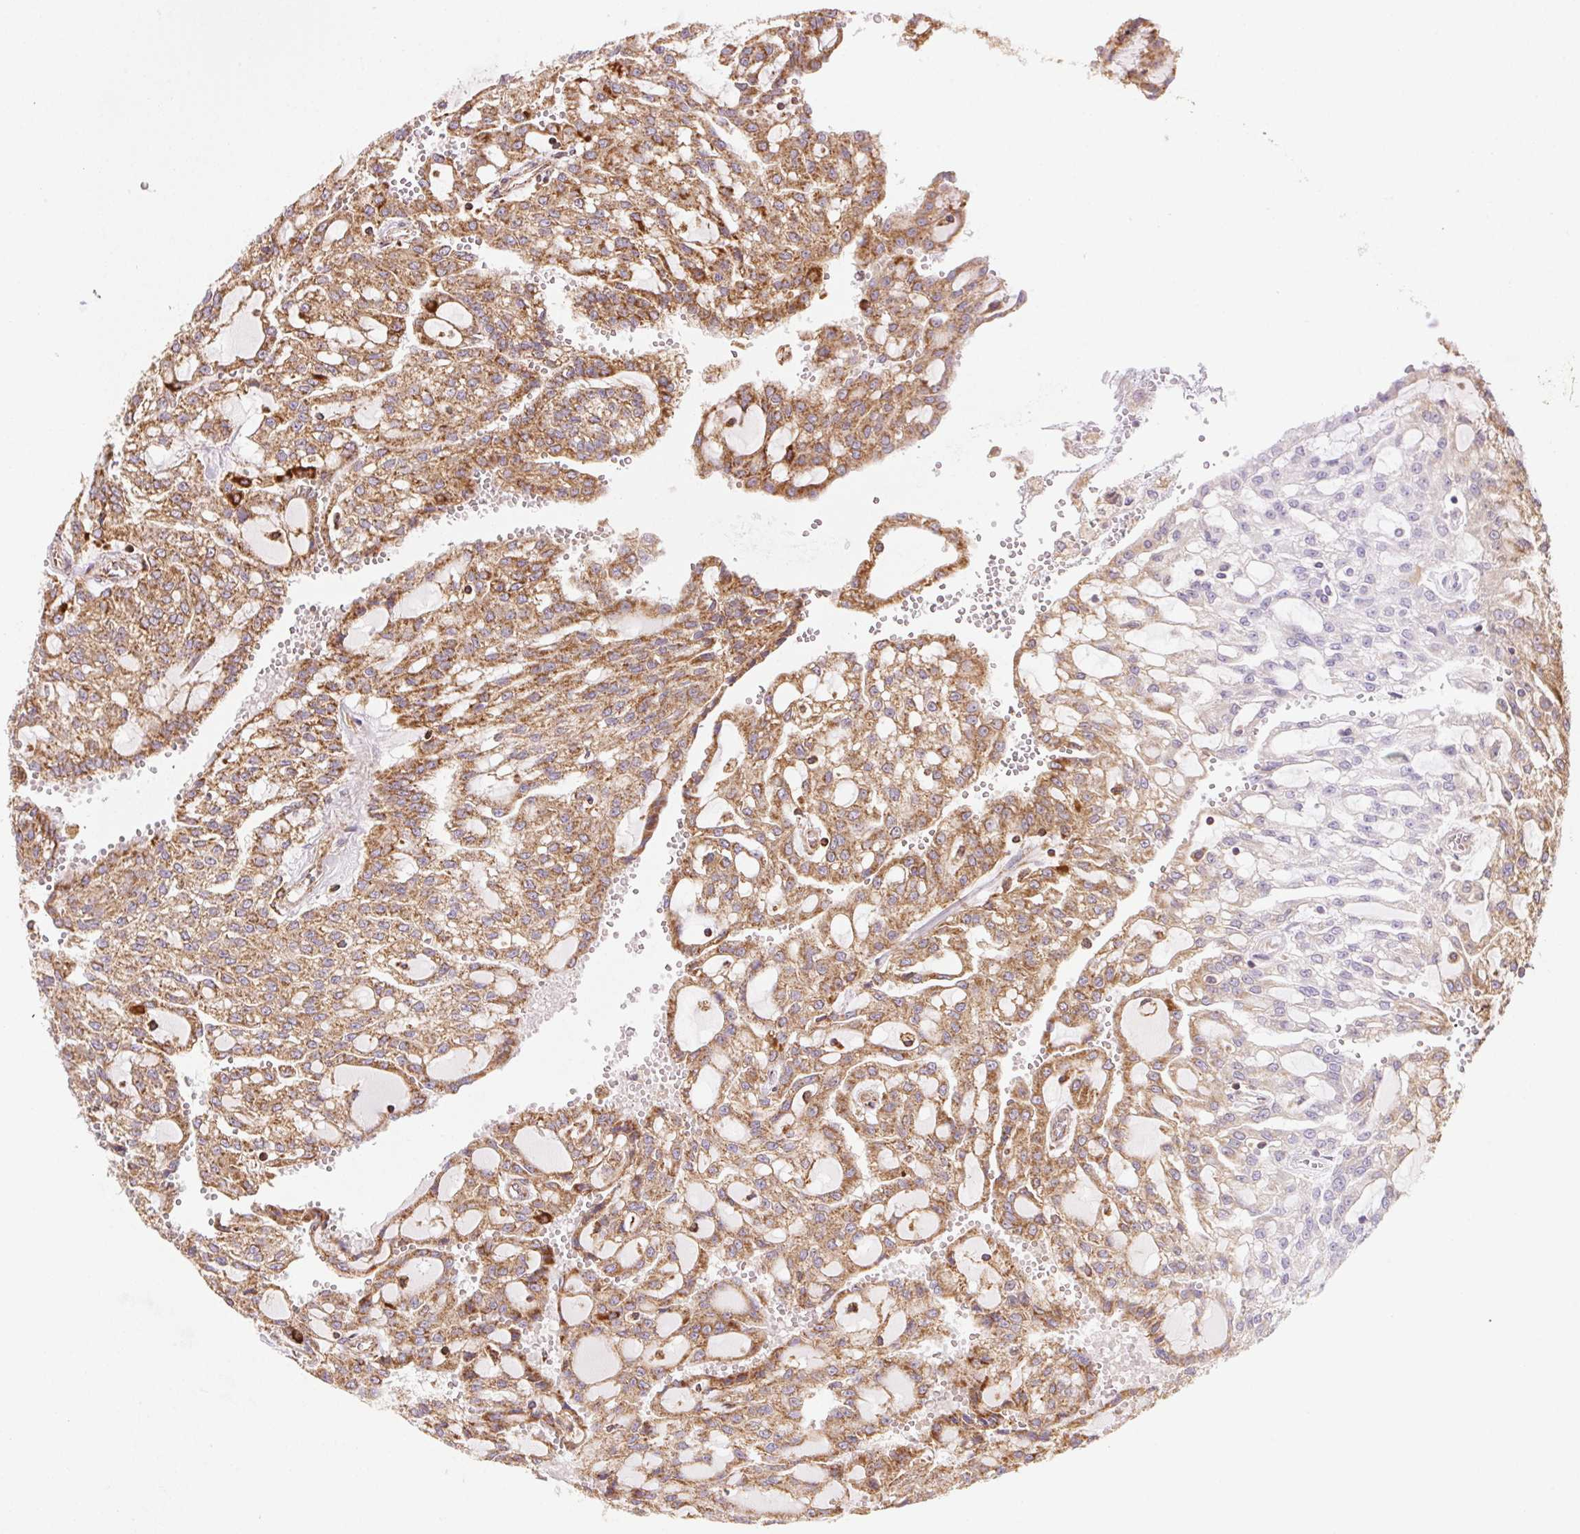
{"staining": {"intensity": "moderate", "quantity": ">75%", "location": "cytoplasmic/membranous"}, "tissue": "renal cancer", "cell_type": "Tumor cells", "image_type": "cancer", "snomed": [{"axis": "morphology", "description": "Adenocarcinoma, NOS"}, {"axis": "topography", "description": "Kidney"}], "caption": "Moderate cytoplasmic/membranous protein staining is appreciated in about >75% of tumor cells in renal adenocarcinoma.", "gene": "CLPB", "patient": {"sex": "male", "age": 63}}